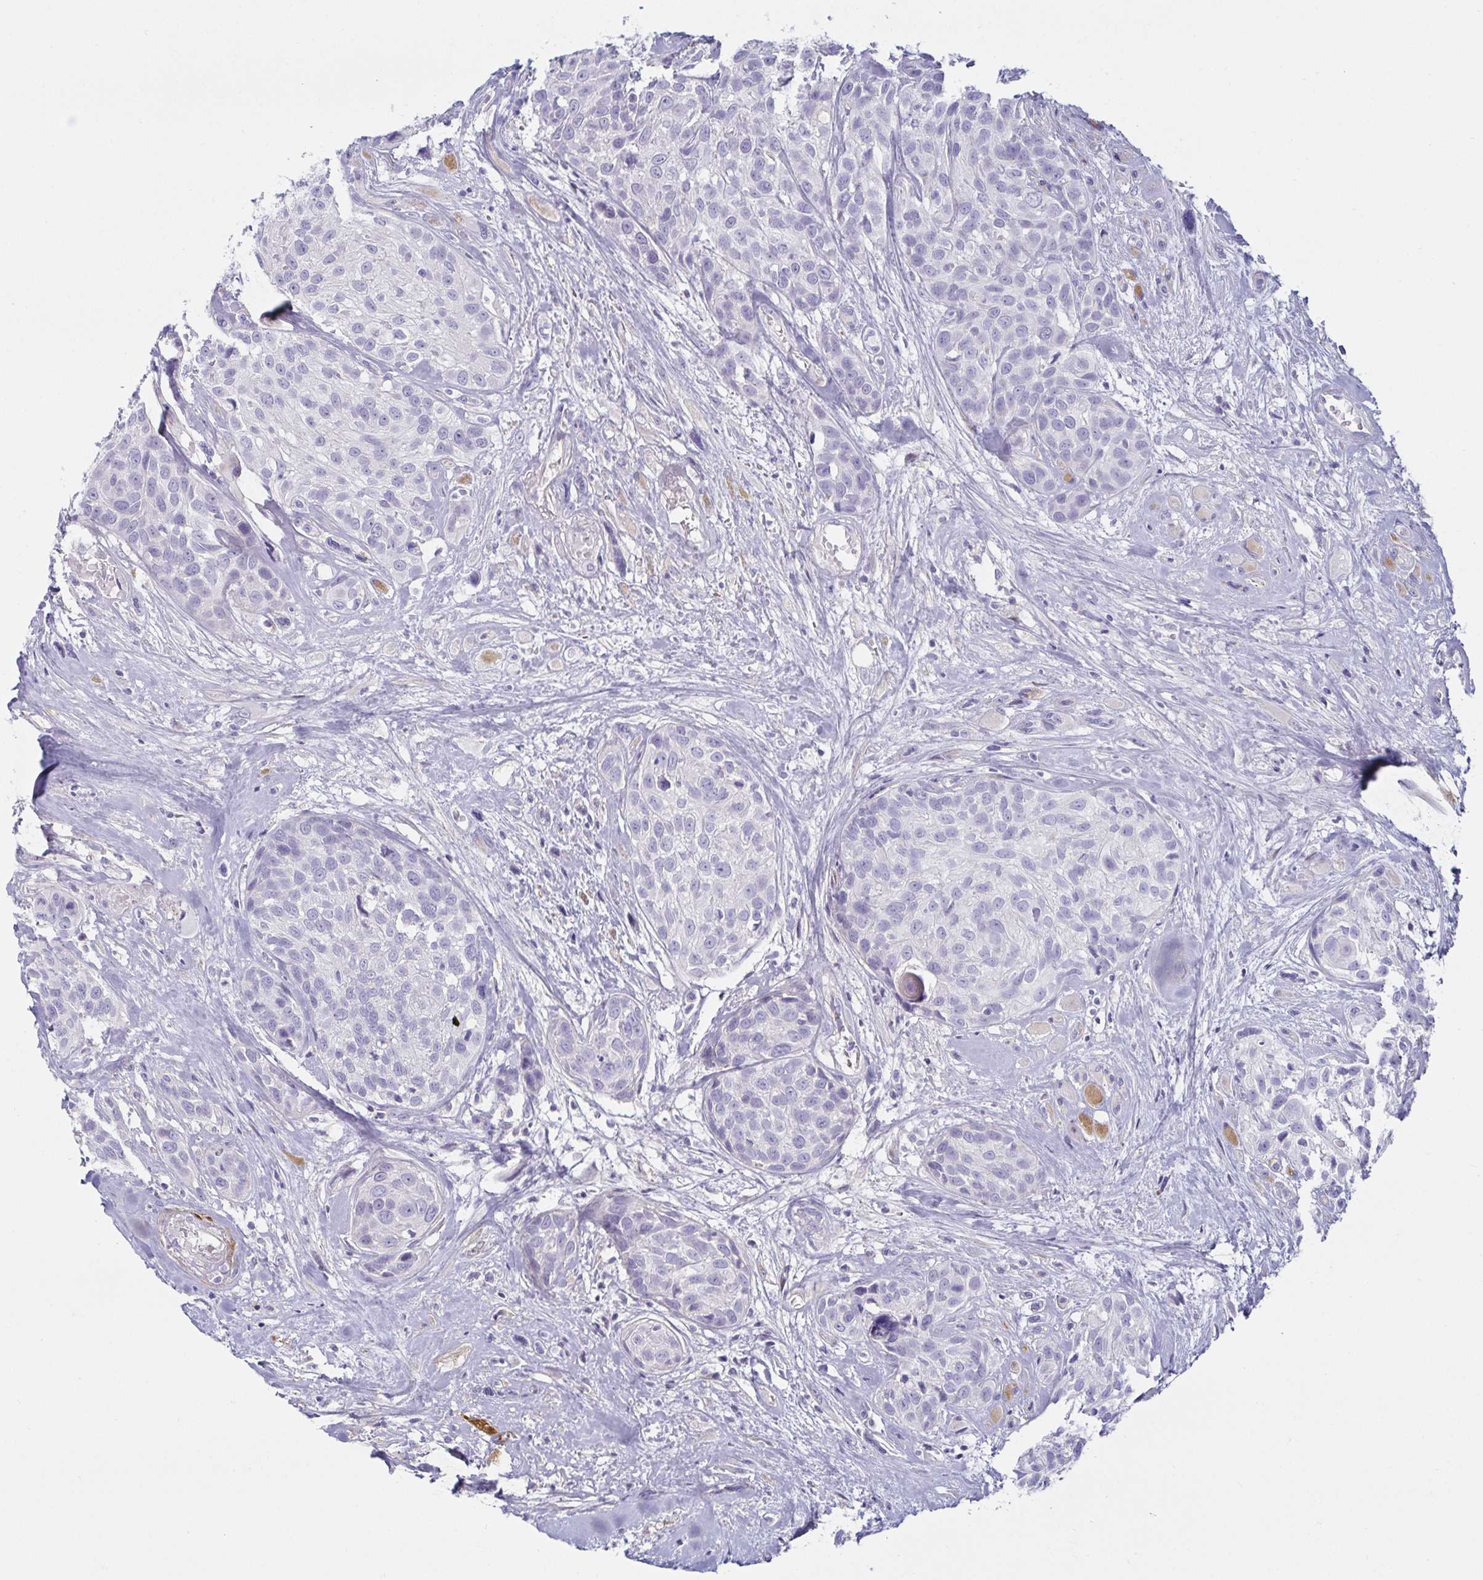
{"staining": {"intensity": "negative", "quantity": "none", "location": "none"}, "tissue": "head and neck cancer", "cell_type": "Tumor cells", "image_type": "cancer", "snomed": [{"axis": "morphology", "description": "Squamous cell carcinoma, NOS"}, {"axis": "topography", "description": "Head-Neck"}], "caption": "Protein analysis of head and neck squamous cell carcinoma exhibits no significant positivity in tumor cells.", "gene": "SPAG4", "patient": {"sex": "female", "age": 50}}